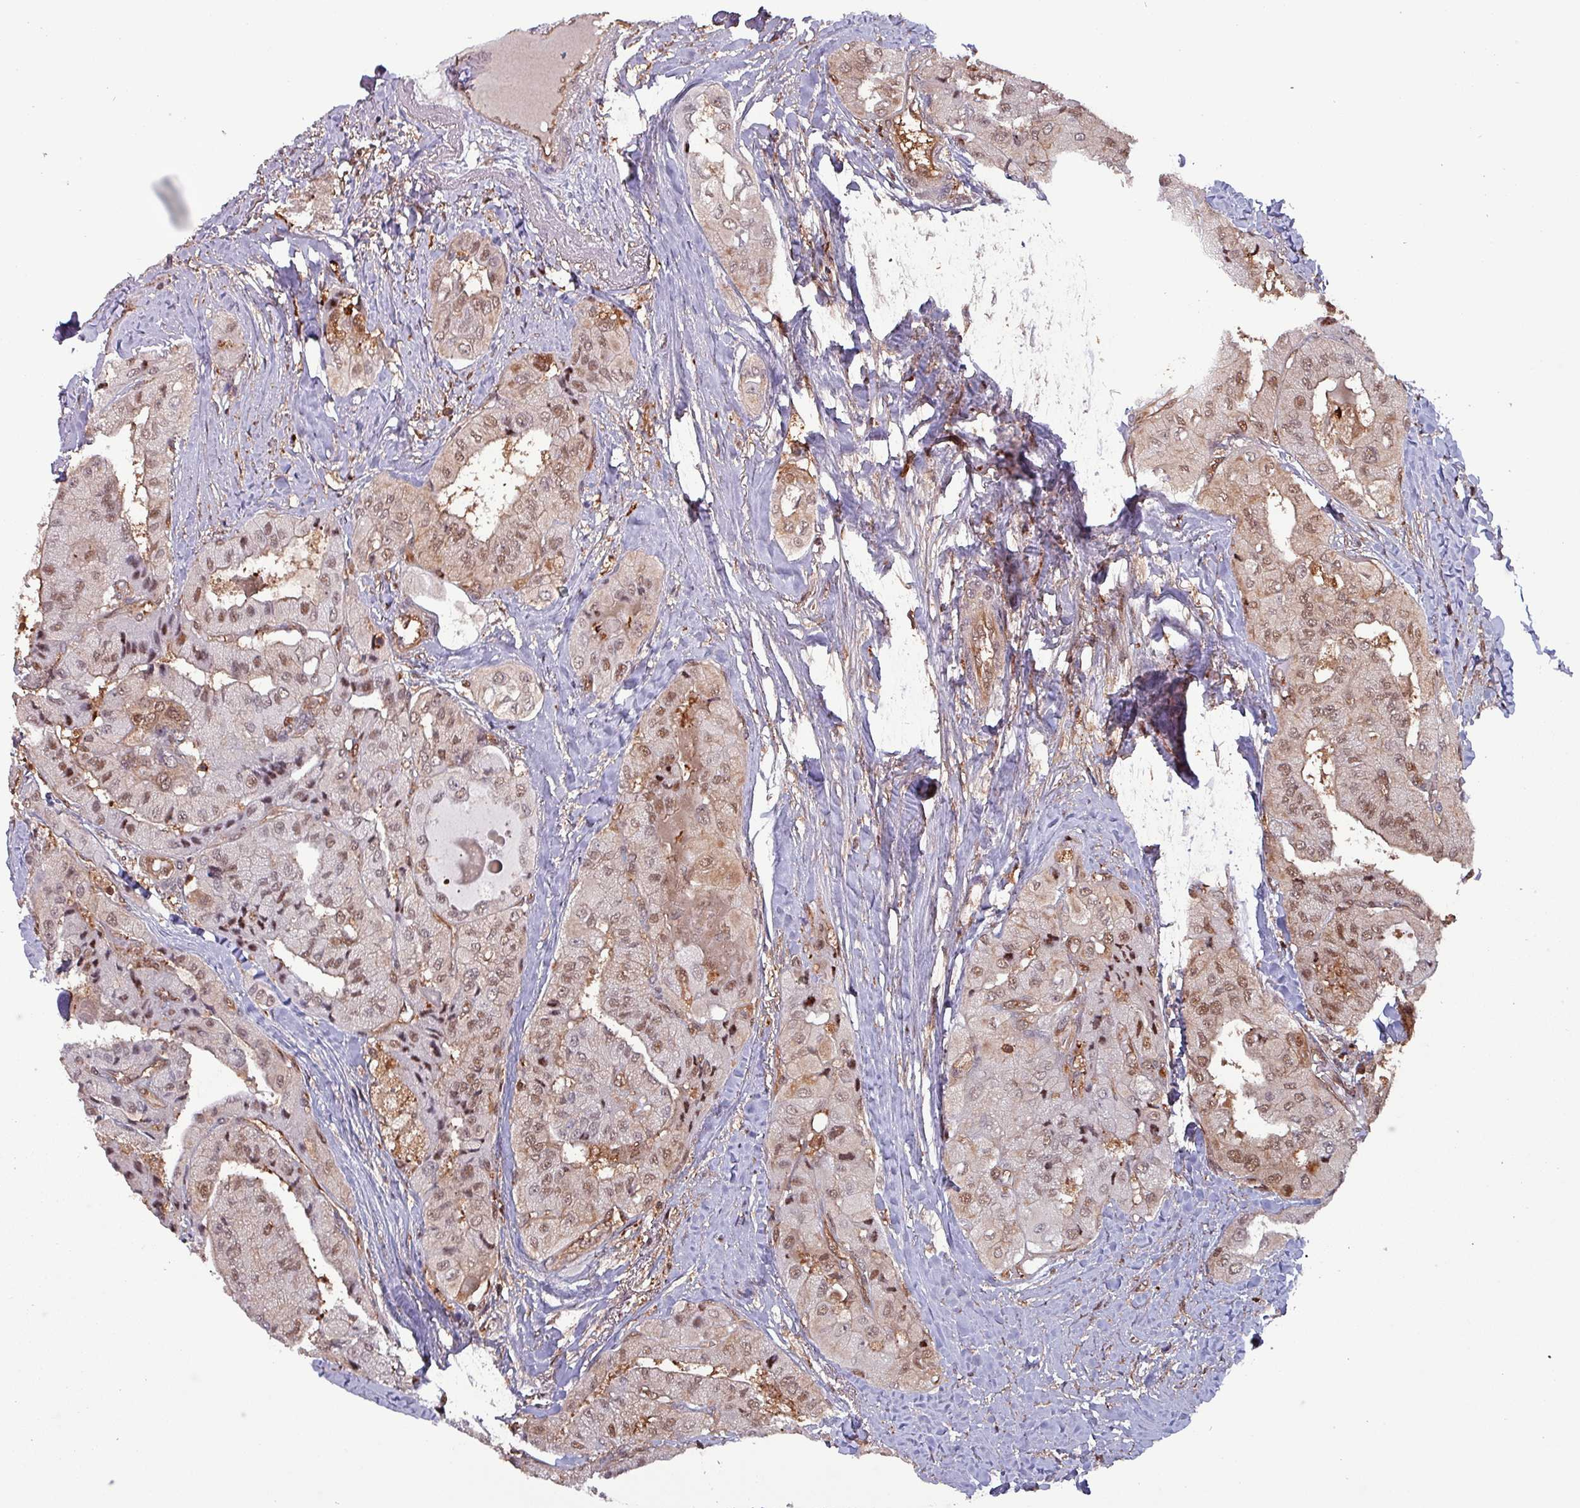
{"staining": {"intensity": "moderate", "quantity": ">75%", "location": "cytoplasmic/membranous,nuclear"}, "tissue": "thyroid cancer", "cell_type": "Tumor cells", "image_type": "cancer", "snomed": [{"axis": "morphology", "description": "Normal tissue, NOS"}, {"axis": "morphology", "description": "Papillary adenocarcinoma, NOS"}, {"axis": "topography", "description": "Thyroid gland"}], "caption": "There is medium levels of moderate cytoplasmic/membranous and nuclear positivity in tumor cells of papillary adenocarcinoma (thyroid), as demonstrated by immunohistochemical staining (brown color).", "gene": "PSMB8", "patient": {"sex": "female", "age": 59}}